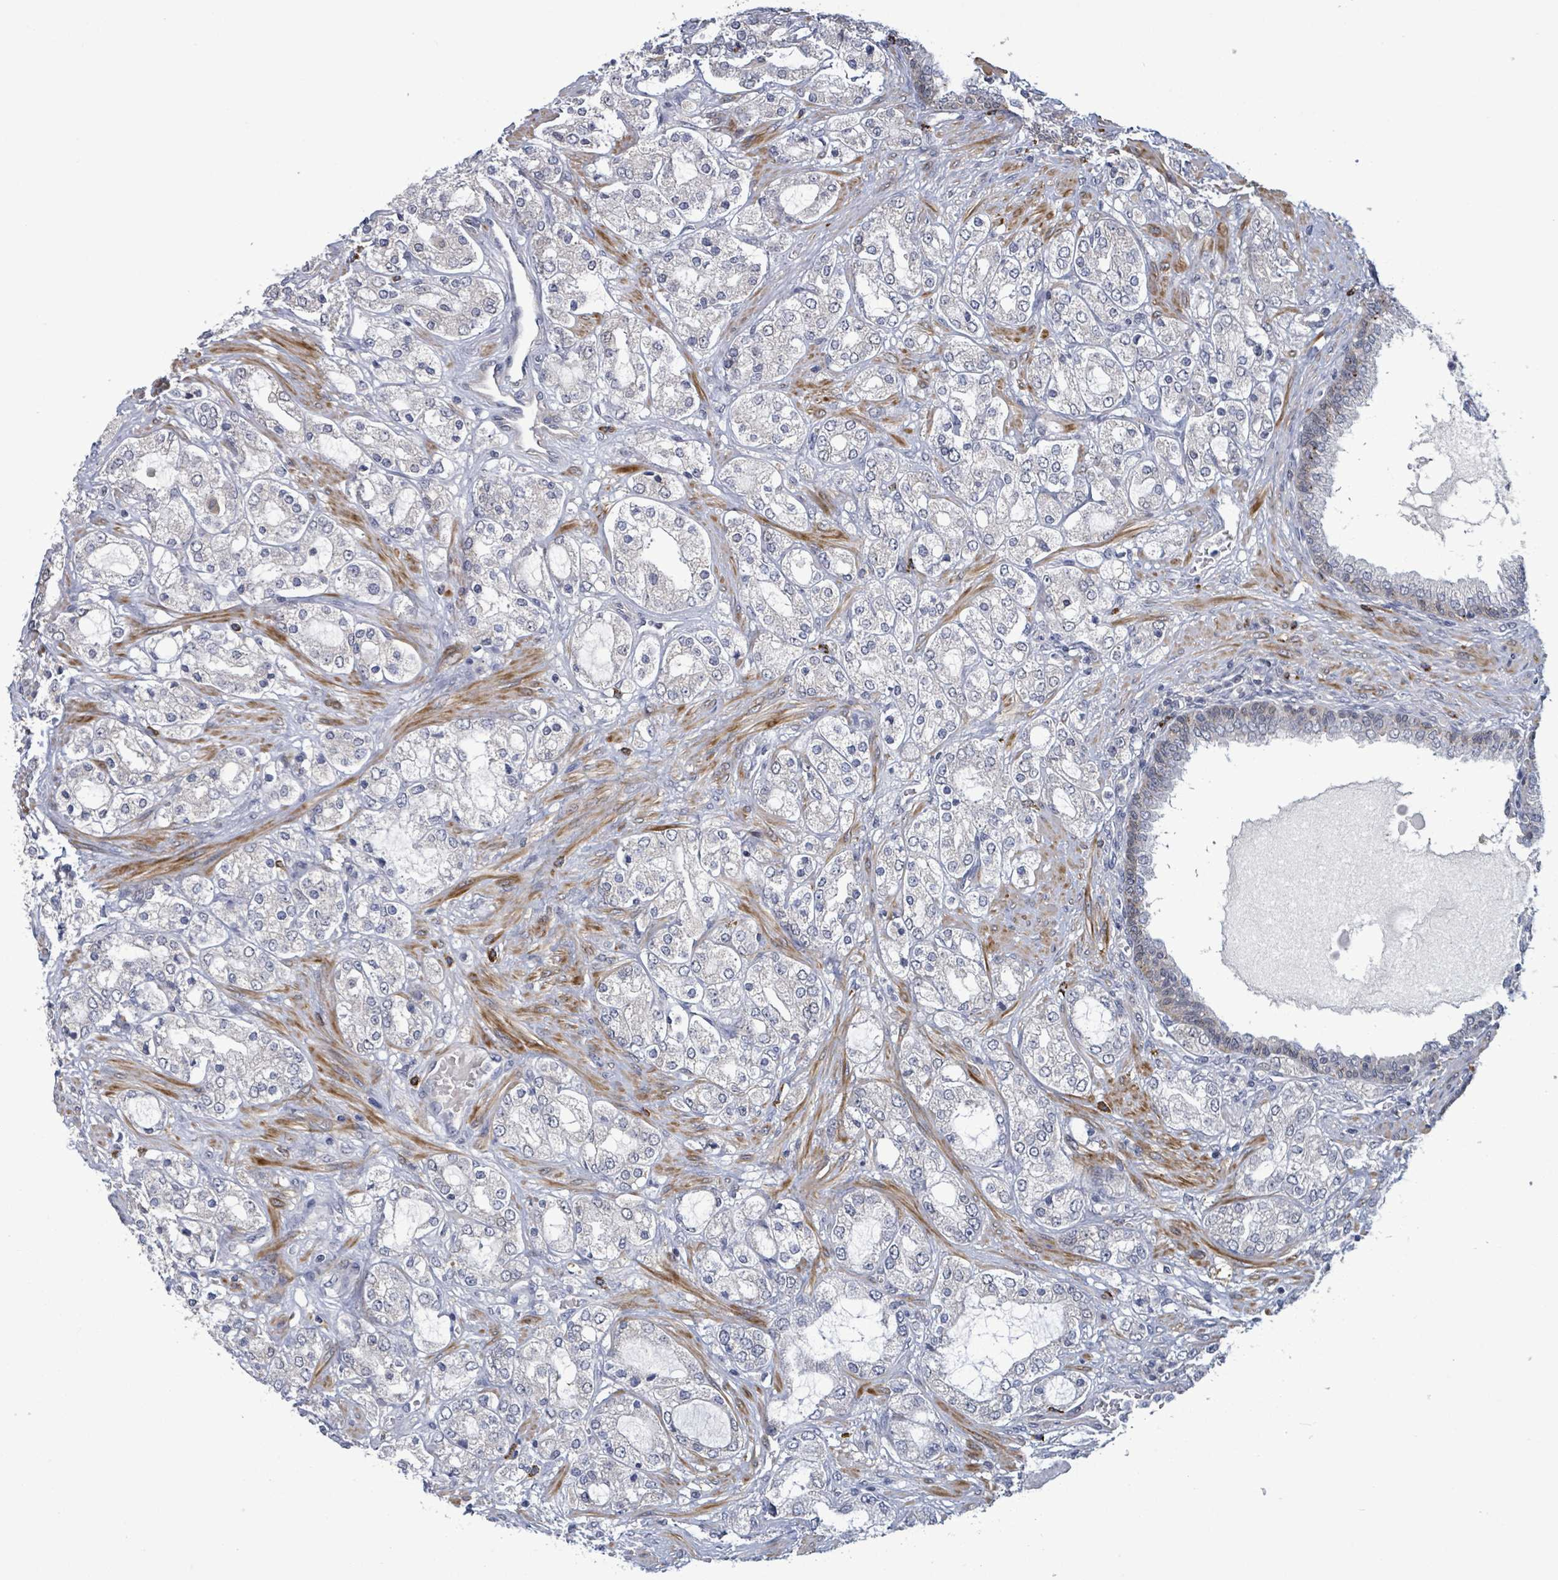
{"staining": {"intensity": "negative", "quantity": "none", "location": "none"}, "tissue": "prostate cancer", "cell_type": "Tumor cells", "image_type": "cancer", "snomed": [{"axis": "morphology", "description": "Adenocarcinoma, High grade"}, {"axis": "topography", "description": "Prostate"}], "caption": "The immunohistochemistry photomicrograph has no significant expression in tumor cells of high-grade adenocarcinoma (prostate) tissue.", "gene": "AMMECR1", "patient": {"sex": "male", "age": 64}}